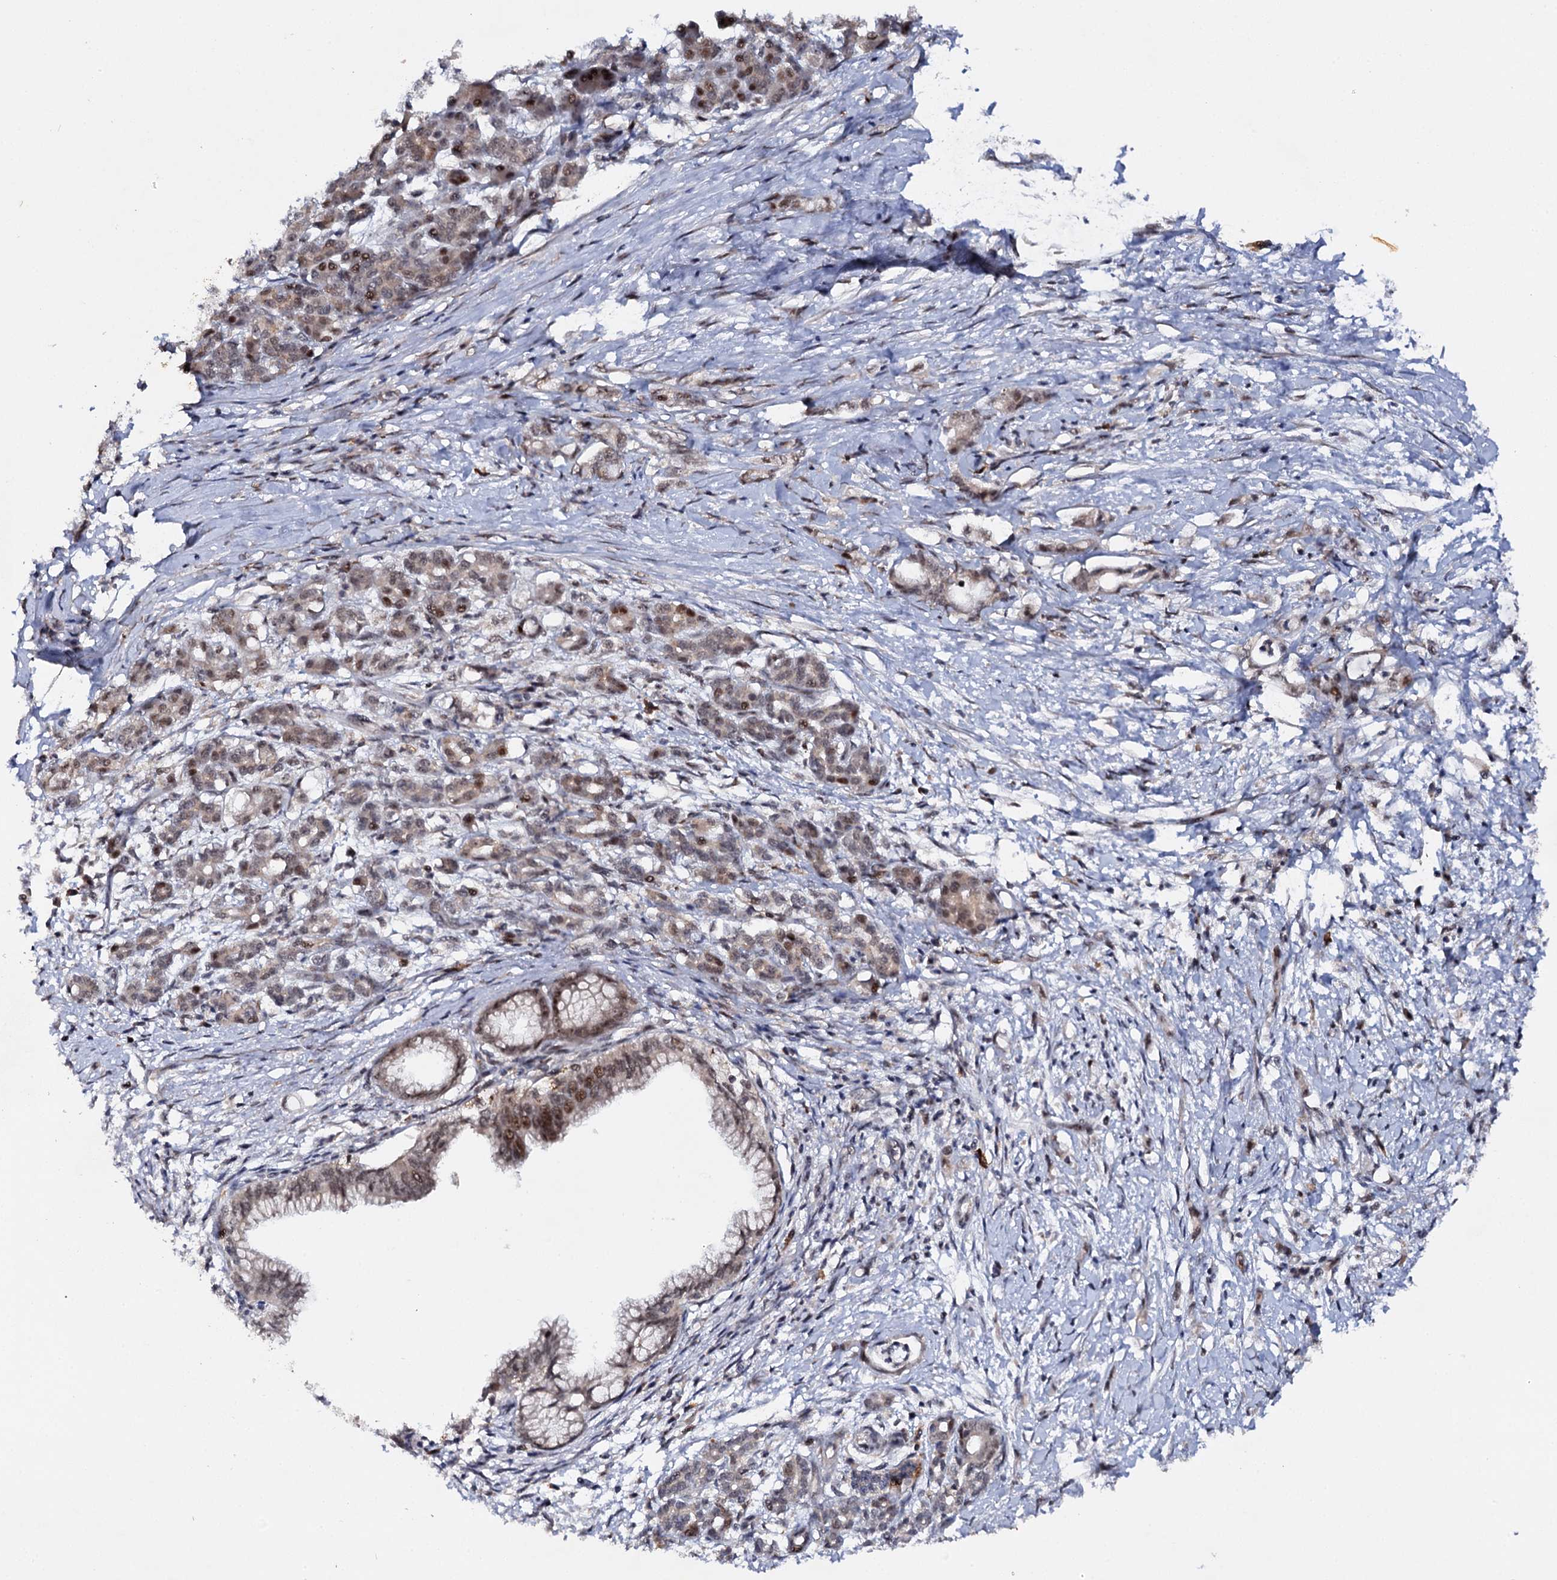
{"staining": {"intensity": "moderate", "quantity": ">75%", "location": "nuclear"}, "tissue": "pancreatic cancer", "cell_type": "Tumor cells", "image_type": "cancer", "snomed": [{"axis": "morphology", "description": "Adenocarcinoma, NOS"}, {"axis": "topography", "description": "Pancreas"}], "caption": "IHC histopathology image of neoplastic tissue: pancreatic adenocarcinoma stained using IHC shows medium levels of moderate protein expression localized specifically in the nuclear of tumor cells, appearing as a nuclear brown color.", "gene": "BUD13", "patient": {"sex": "female", "age": 55}}